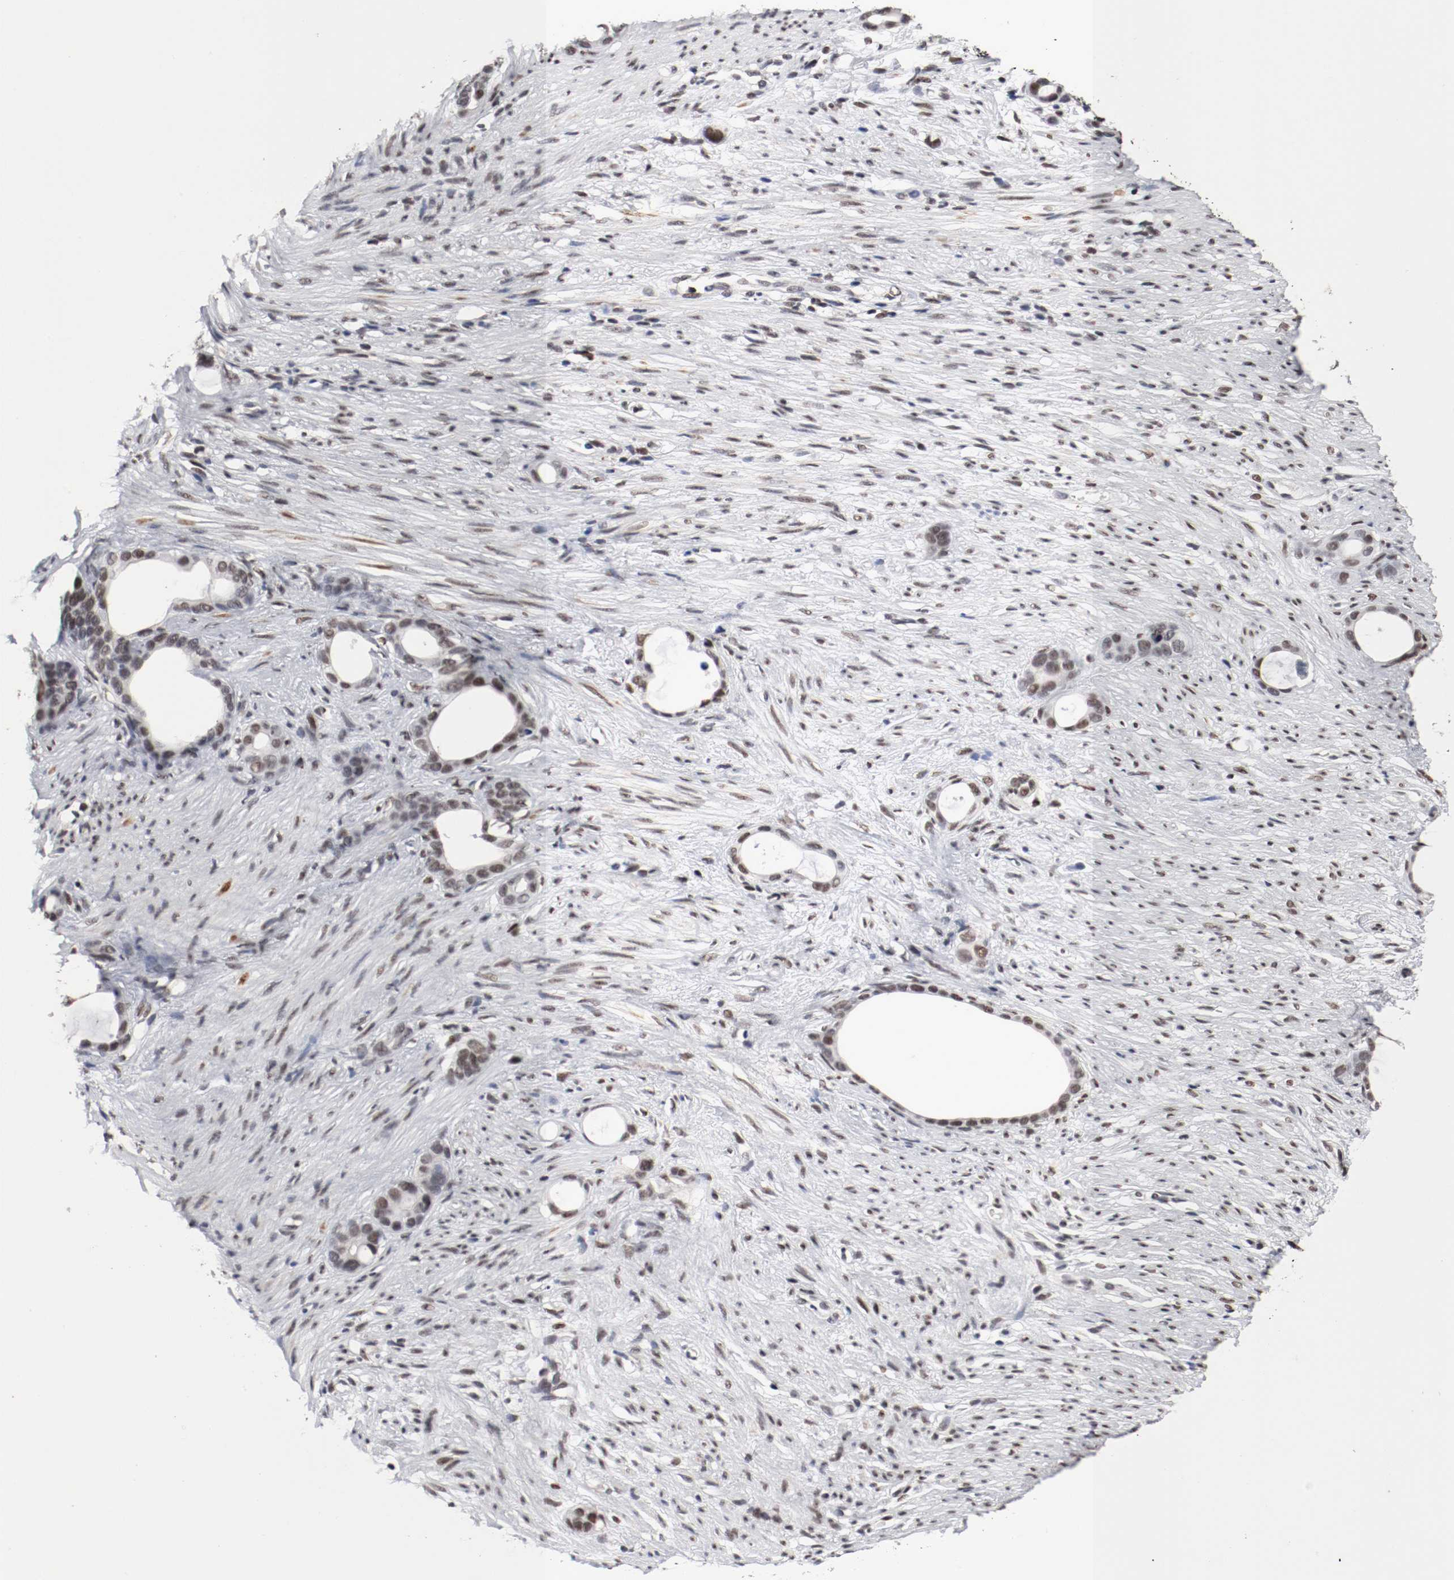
{"staining": {"intensity": "moderate", "quantity": "25%-75%", "location": "nuclear"}, "tissue": "stomach cancer", "cell_type": "Tumor cells", "image_type": "cancer", "snomed": [{"axis": "morphology", "description": "Adenocarcinoma, NOS"}, {"axis": "topography", "description": "Stomach"}], "caption": "Immunohistochemistry (IHC) image of stomach cancer (adenocarcinoma) stained for a protein (brown), which displays medium levels of moderate nuclear expression in approximately 25%-75% of tumor cells.", "gene": "MEF2D", "patient": {"sex": "female", "age": 75}}